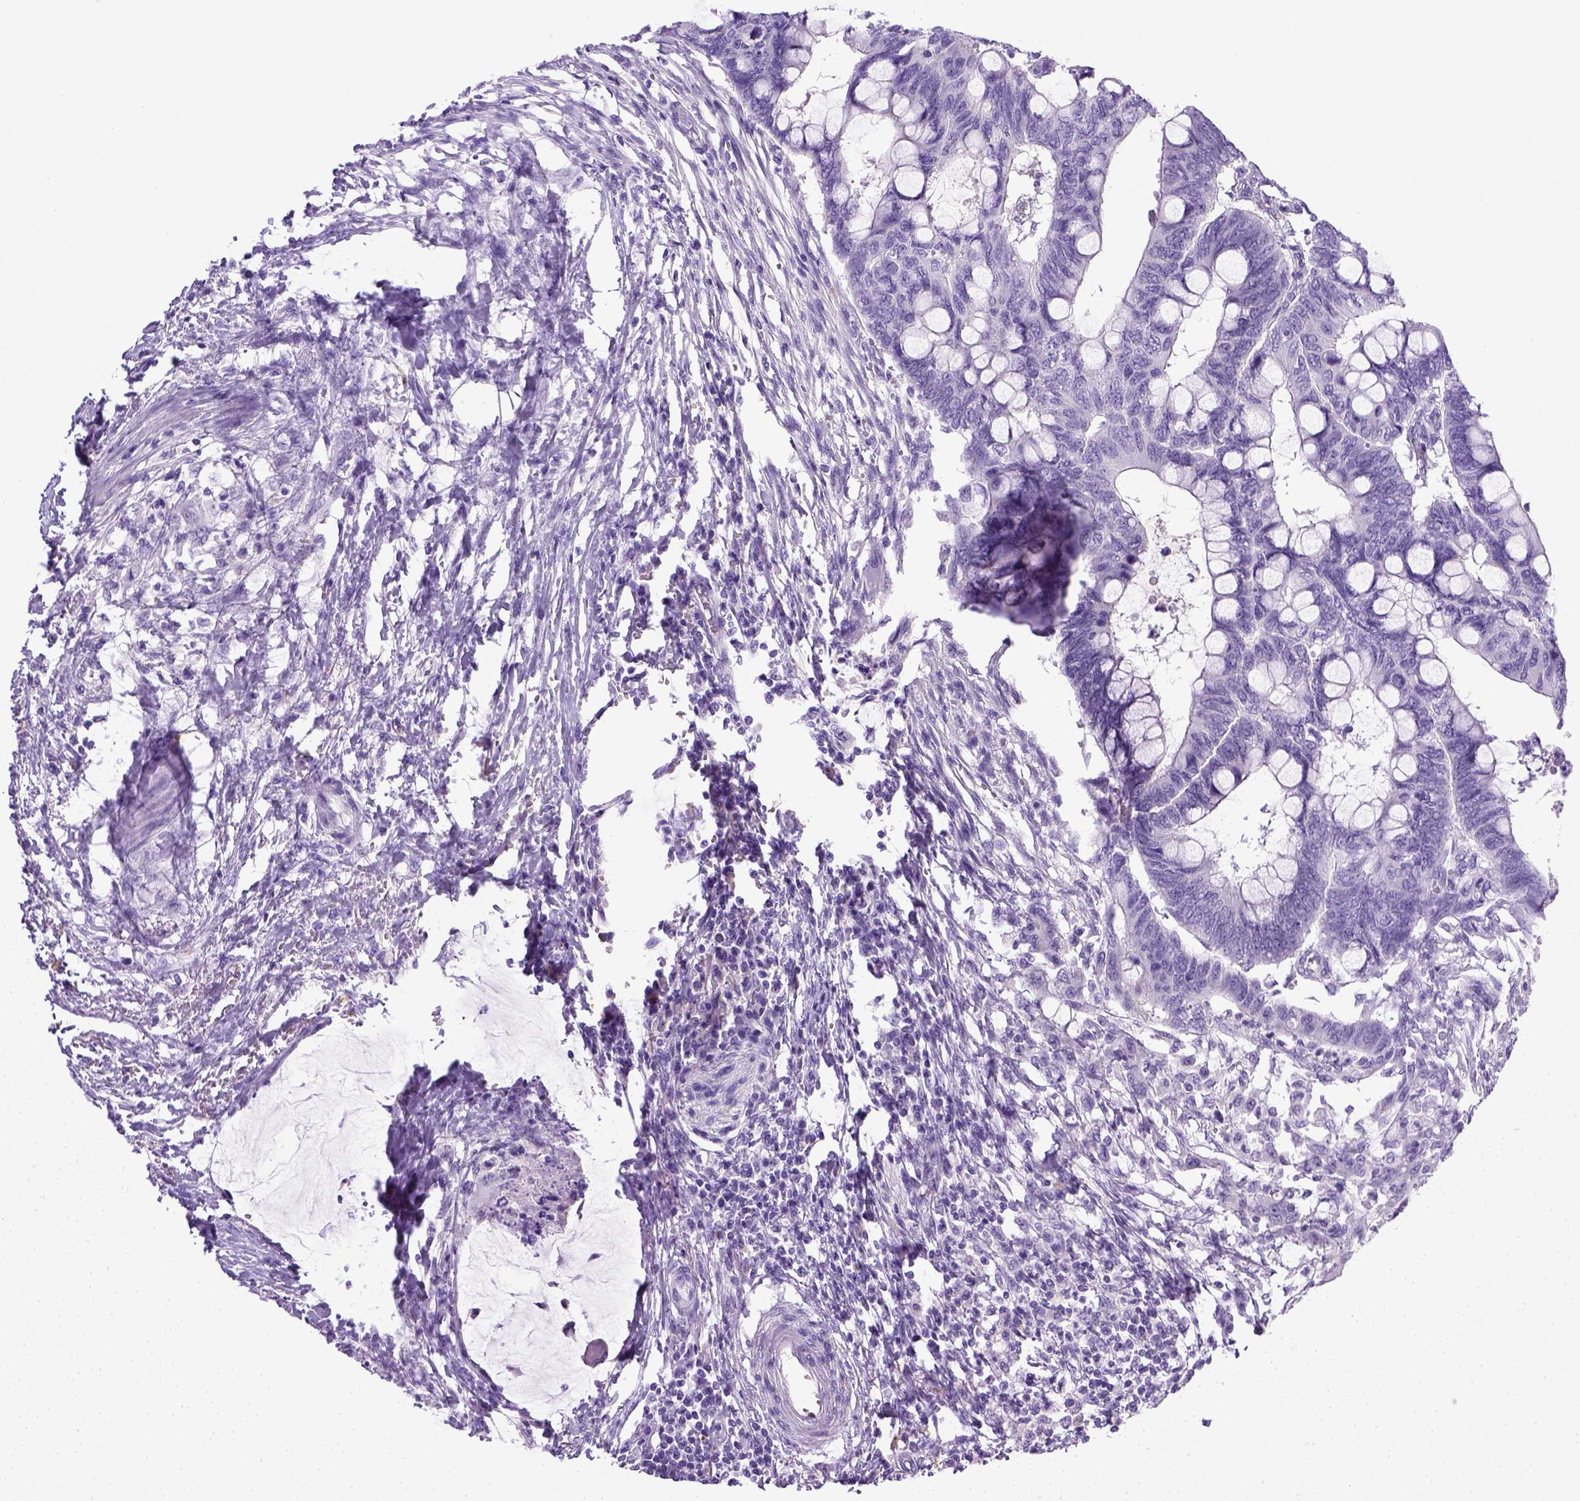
{"staining": {"intensity": "negative", "quantity": "none", "location": "none"}, "tissue": "colorectal cancer", "cell_type": "Tumor cells", "image_type": "cancer", "snomed": [{"axis": "morphology", "description": "Normal tissue, NOS"}, {"axis": "morphology", "description": "Adenocarcinoma, NOS"}, {"axis": "topography", "description": "Rectum"}, {"axis": "topography", "description": "Peripheral nerve tissue"}], "caption": "IHC image of neoplastic tissue: adenocarcinoma (colorectal) stained with DAB (3,3'-diaminobenzidine) displays no significant protein positivity in tumor cells.", "gene": "KRT71", "patient": {"sex": "male", "age": 92}}